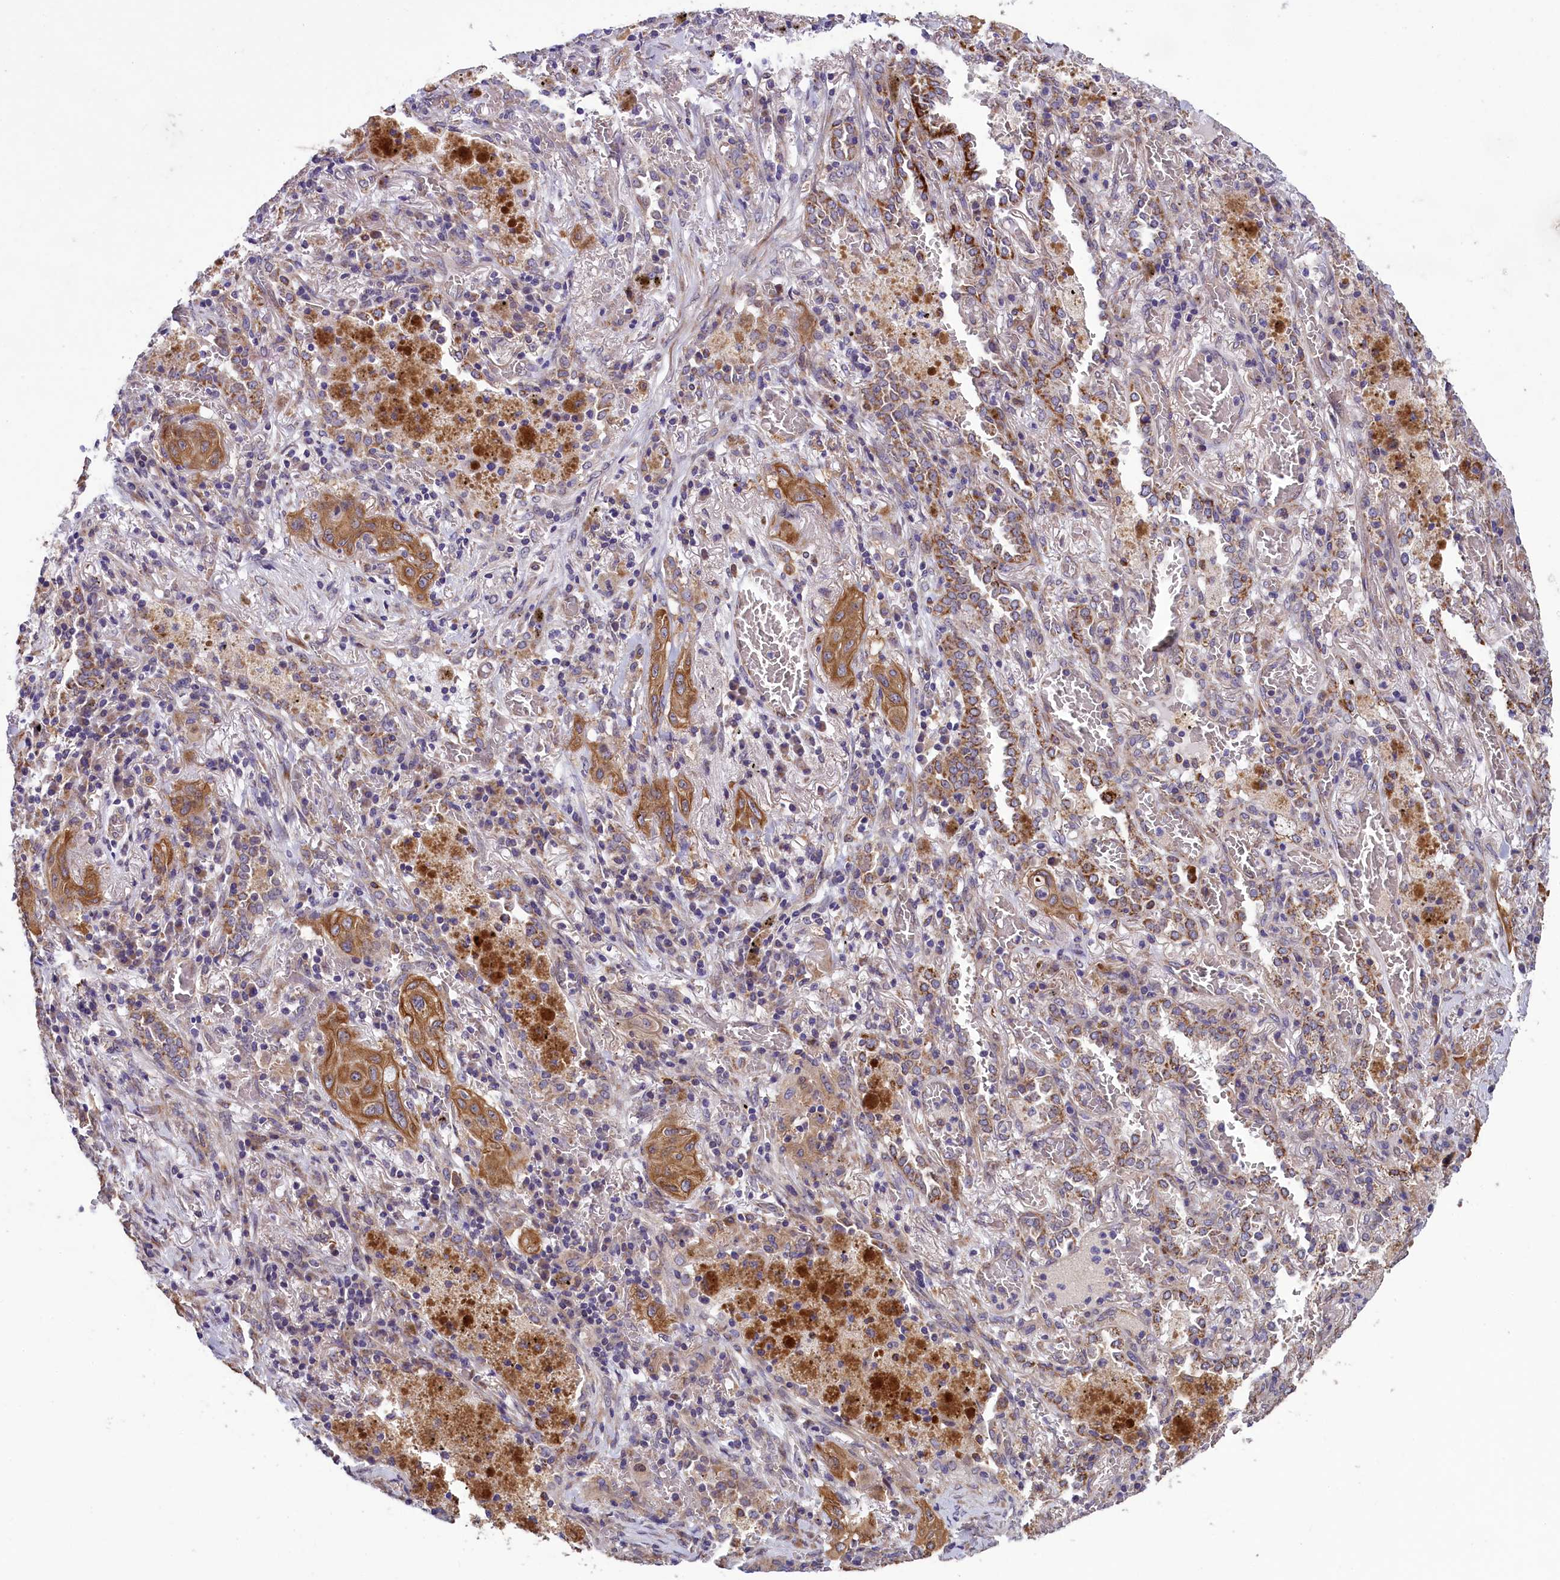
{"staining": {"intensity": "moderate", "quantity": ">75%", "location": "cytoplasmic/membranous"}, "tissue": "lung cancer", "cell_type": "Tumor cells", "image_type": "cancer", "snomed": [{"axis": "morphology", "description": "Squamous cell carcinoma, NOS"}, {"axis": "topography", "description": "Lung"}], "caption": "Brown immunohistochemical staining in human lung cancer displays moderate cytoplasmic/membranous positivity in about >75% of tumor cells.", "gene": "ACAD8", "patient": {"sex": "female", "age": 47}}